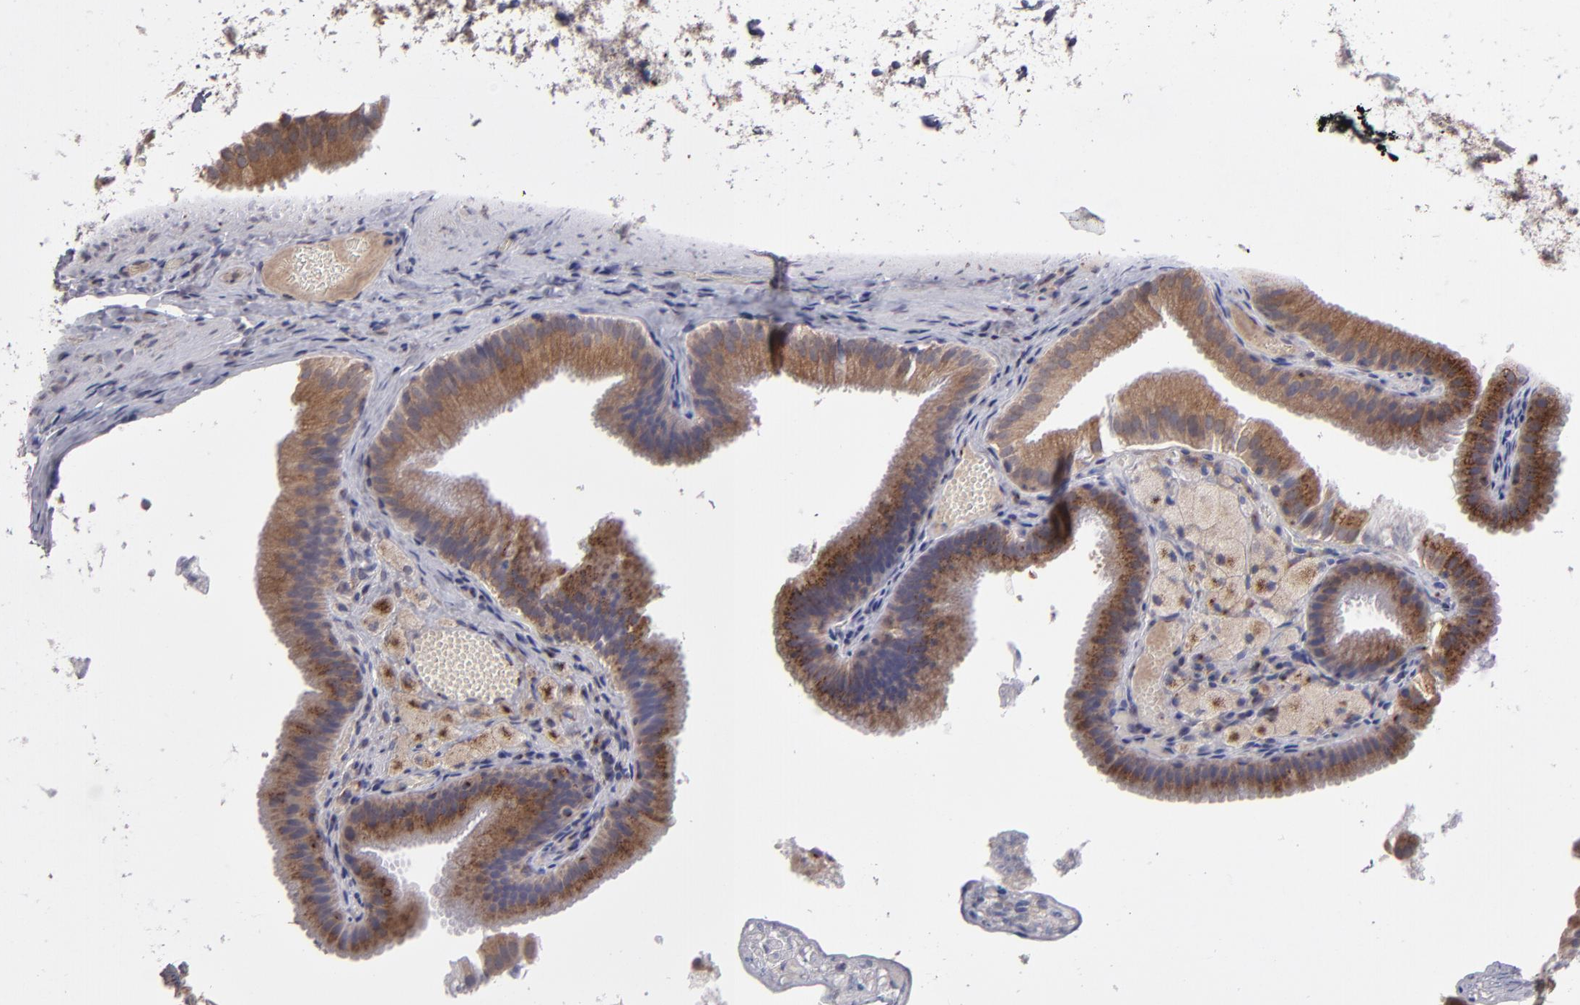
{"staining": {"intensity": "moderate", "quantity": ">75%", "location": "cytoplasmic/membranous"}, "tissue": "gallbladder", "cell_type": "Glandular cells", "image_type": "normal", "snomed": [{"axis": "morphology", "description": "Normal tissue, NOS"}, {"axis": "topography", "description": "Gallbladder"}], "caption": "IHC histopathology image of benign gallbladder stained for a protein (brown), which shows medium levels of moderate cytoplasmic/membranous positivity in about >75% of glandular cells.", "gene": "IL12A", "patient": {"sex": "female", "age": 24}}